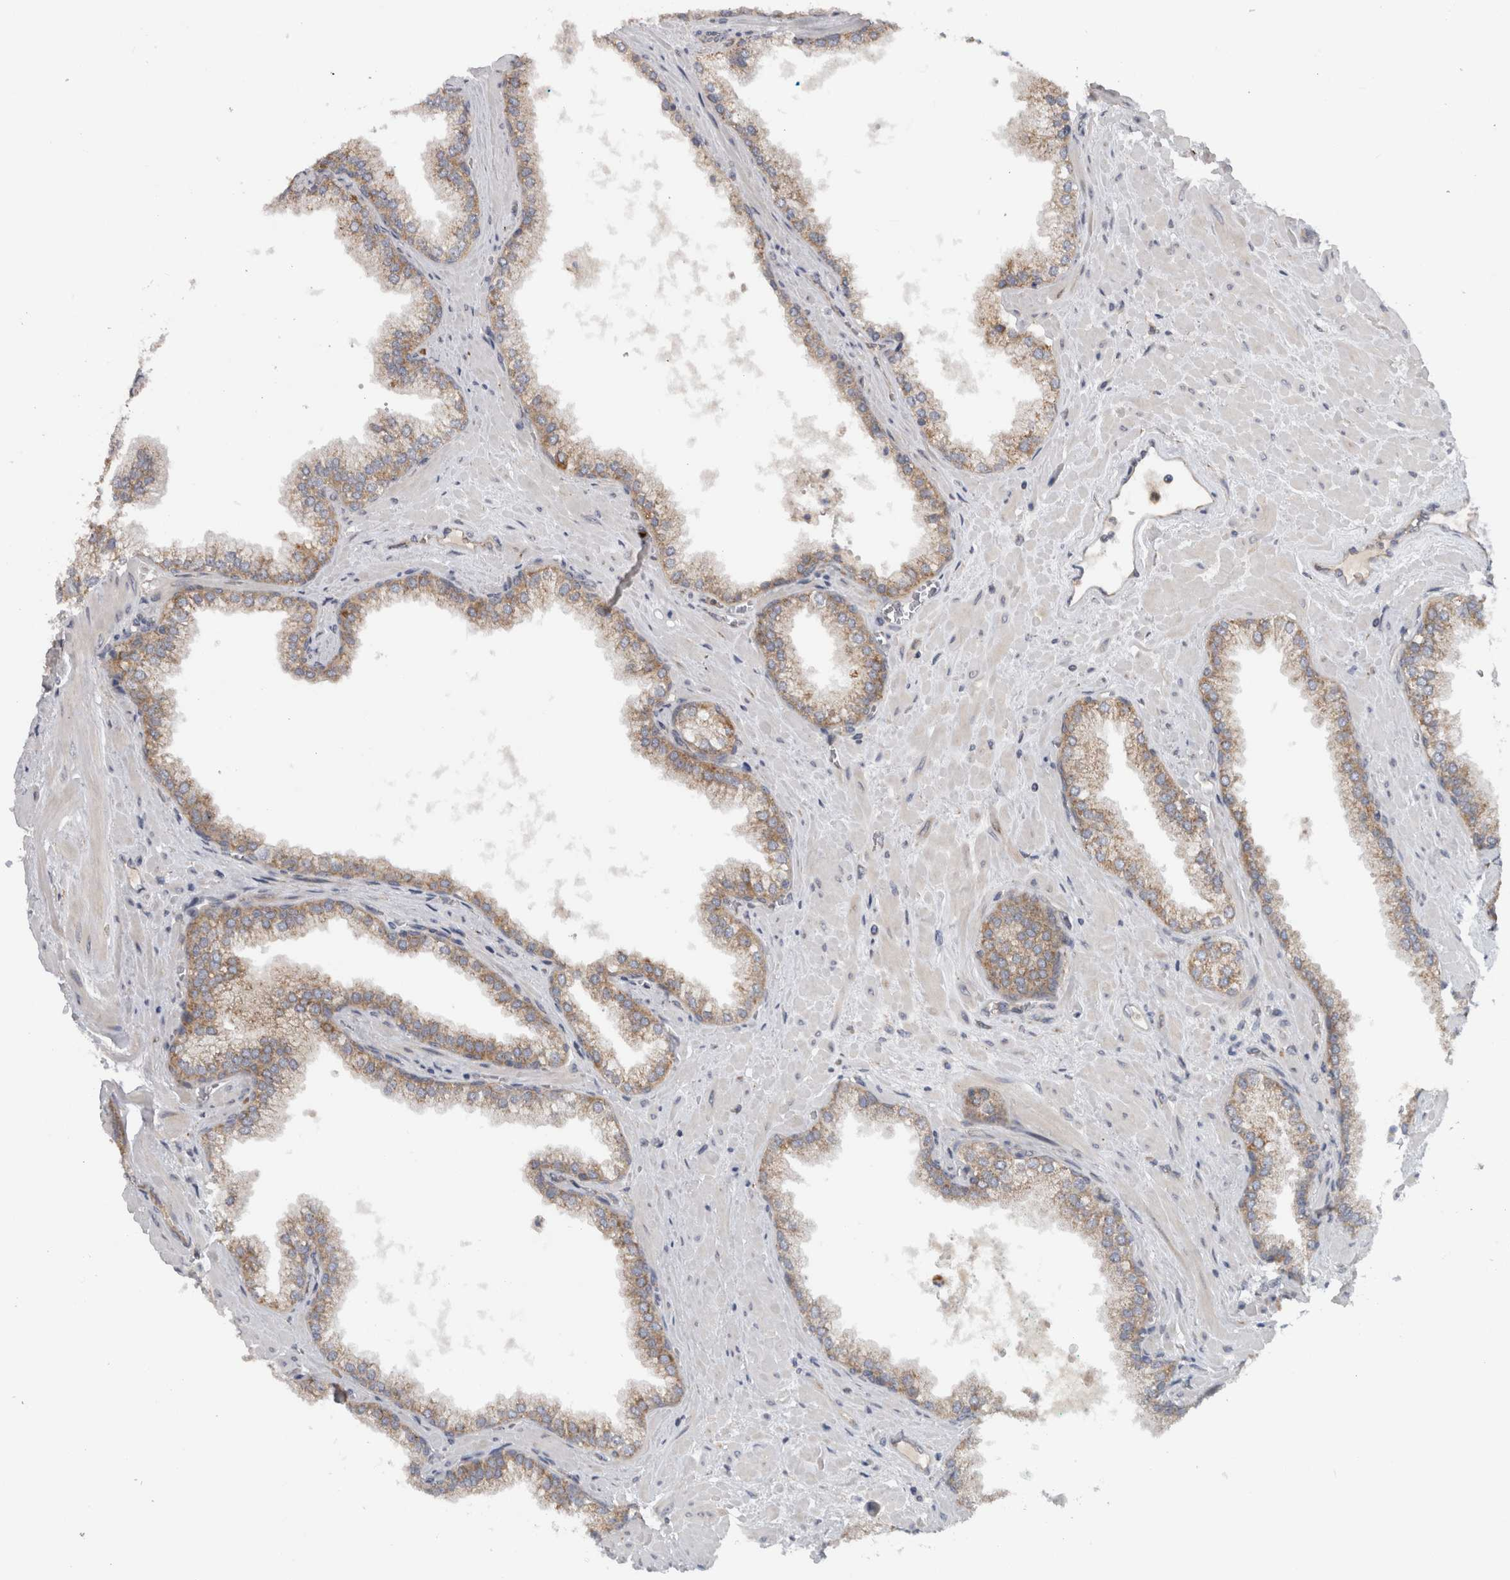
{"staining": {"intensity": "weak", "quantity": ">75%", "location": "cytoplasmic/membranous"}, "tissue": "prostate cancer", "cell_type": "Tumor cells", "image_type": "cancer", "snomed": [{"axis": "morphology", "description": "Adenocarcinoma, Low grade"}, {"axis": "topography", "description": "Prostate"}], "caption": "Prostate adenocarcinoma (low-grade) was stained to show a protein in brown. There is low levels of weak cytoplasmic/membranous expression in approximately >75% of tumor cells. (Stains: DAB in brown, nuclei in blue, Microscopy: brightfield microscopy at high magnification).", "gene": "PDCD2", "patient": {"sex": "male", "age": 71}}